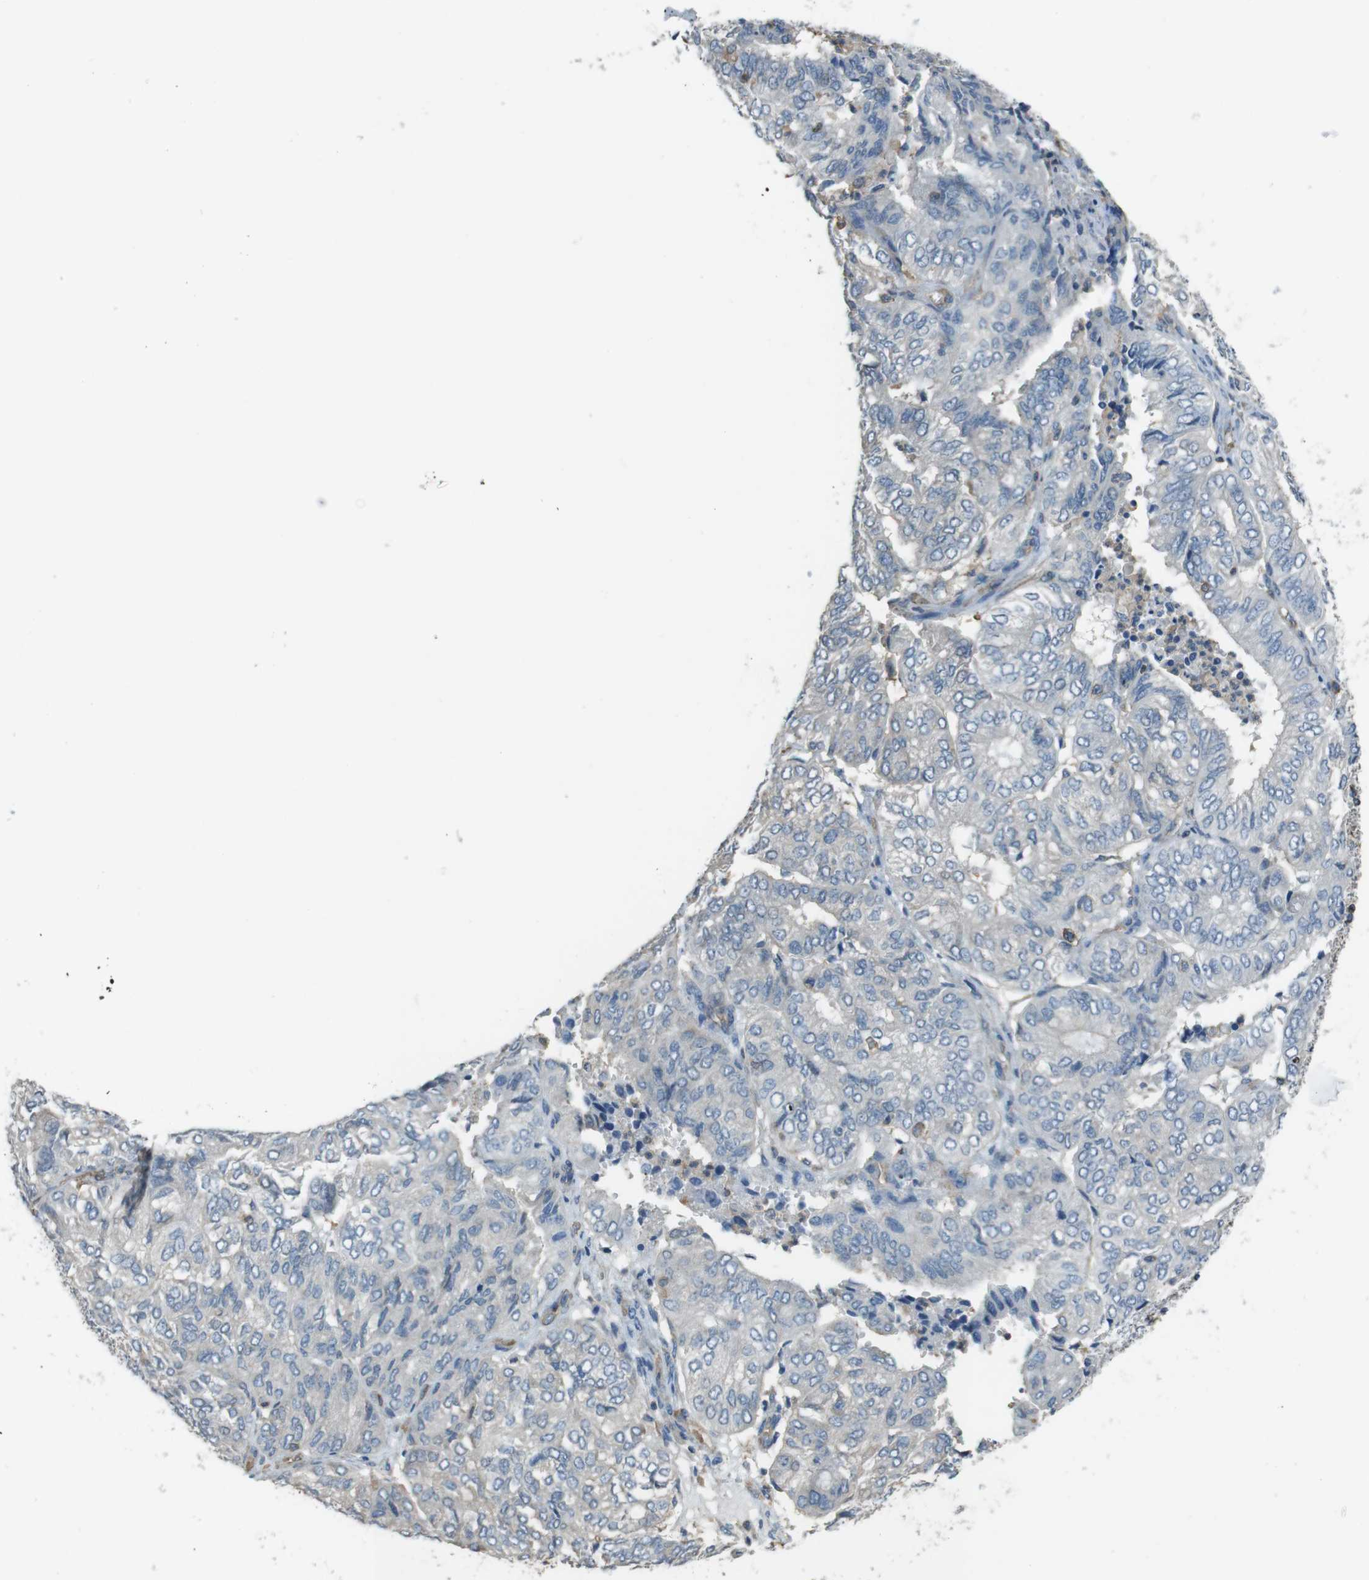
{"staining": {"intensity": "negative", "quantity": "none", "location": "none"}, "tissue": "endometrial cancer", "cell_type": "Tumor cells", "image_type": "cancer", "snomed": [{"axis": "morphology", "description": "Adenocarcinoma, NOS"}, {"axis": "topography", "description": "Uterus"}], "caption": "Endometrial cancer was stained to show a protein in brown. There is no significant expression in tumor cells.", "gene": "FCAR", "patient": {"sex": "female", "age": 60}}